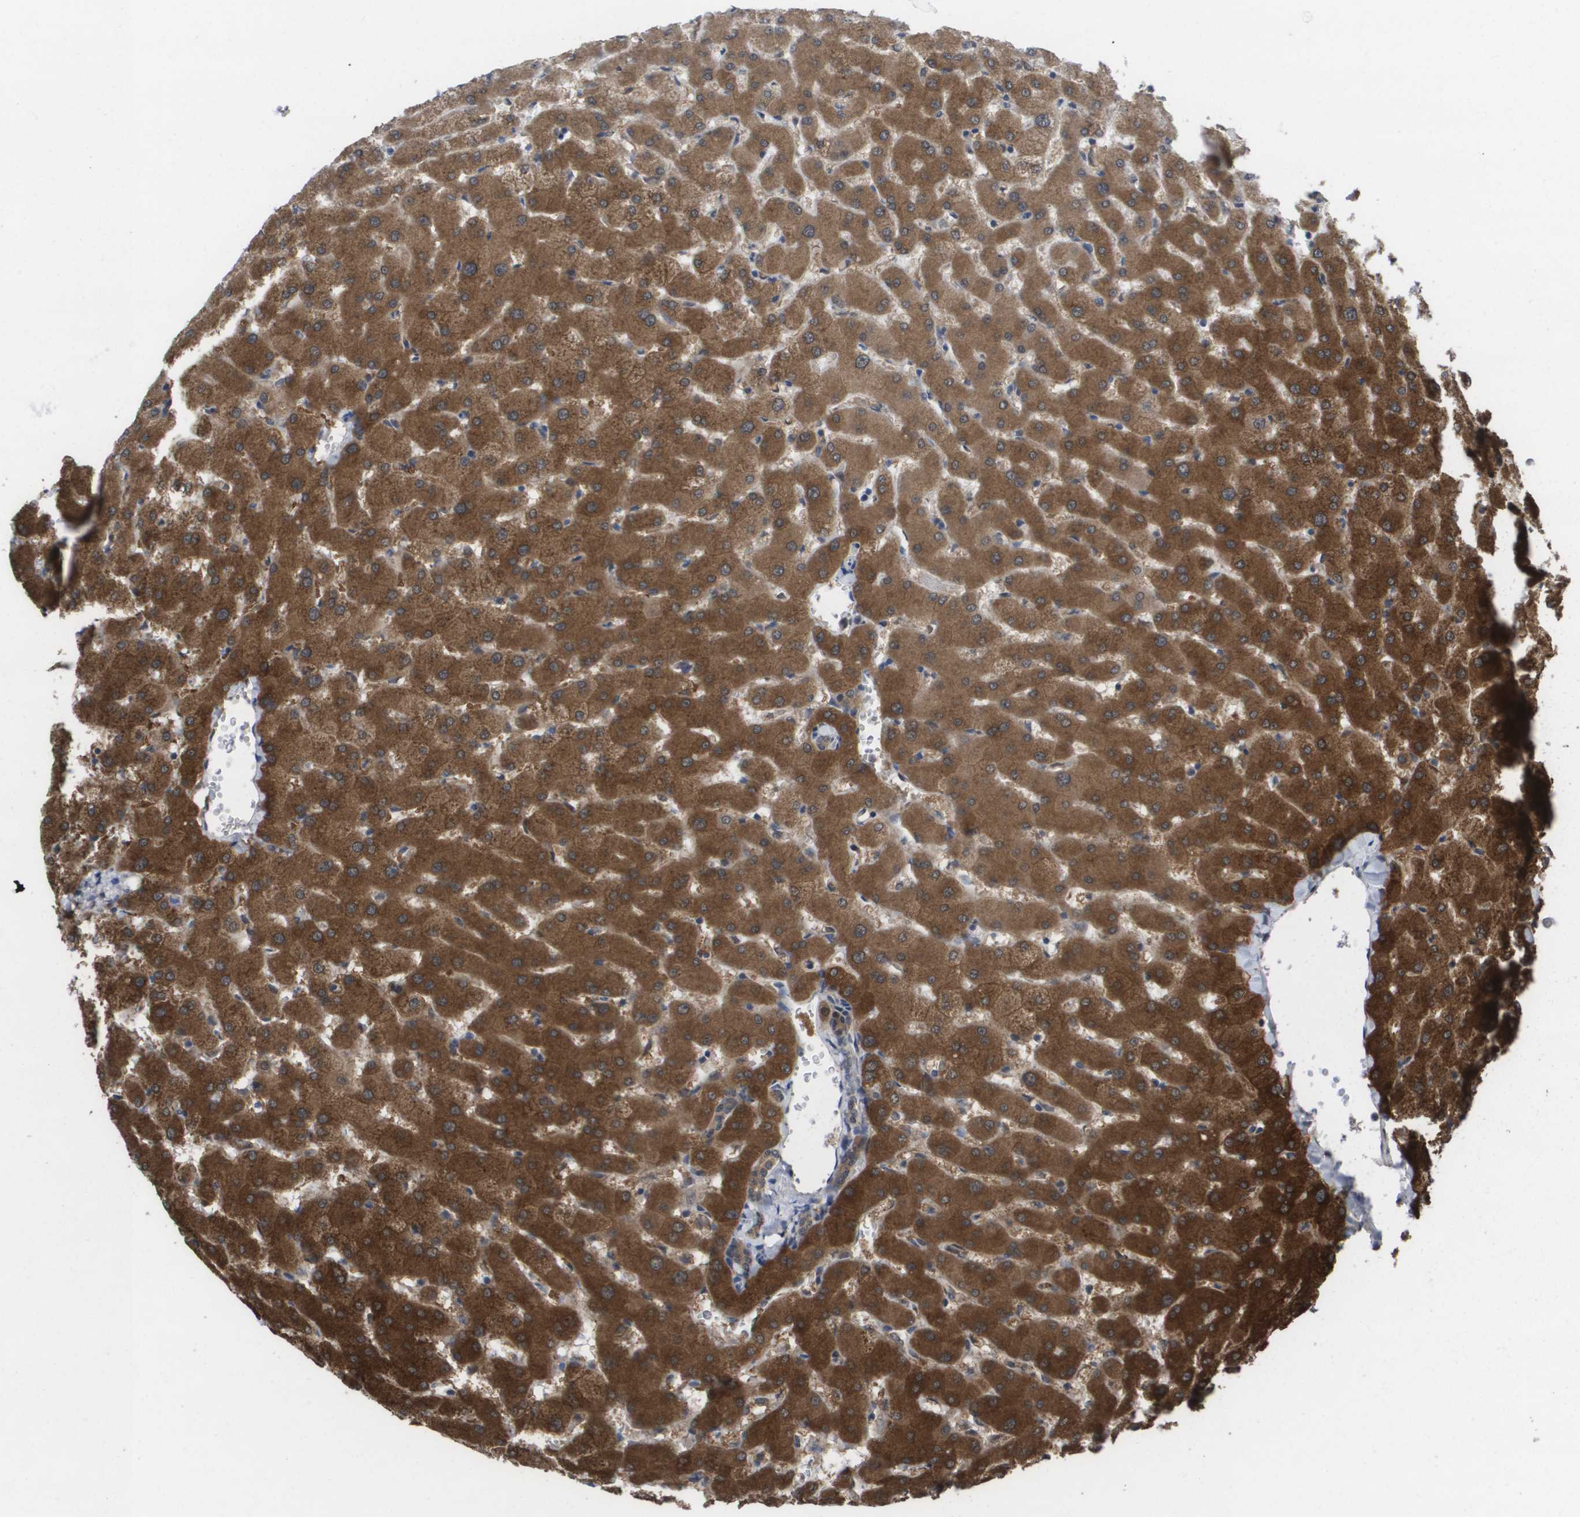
{"staining": {"intensity": "weak", "quantity": "25%-75%", "location": "cytoplasmic/membranous"}, "tissue": "liver", "cell_type": "Cholangiocytes", "image_type": "normal", "snomed": [{"axis": "morphology", "description": "Normal tissue, NOS"}, {"axis": "topography", "description": "Liver"}], "caption": "A histopathology image of human liver stained for a protein reveals weak cytoplasmic/membranous brown staining in cholangiocytes. (DAB (3,3'-diaminobenzidine) IHC, brown staining for protein, blue staining for nuclei).", "gene": "AMBRA1", "patient": {"sex": "female", "age": 63}}